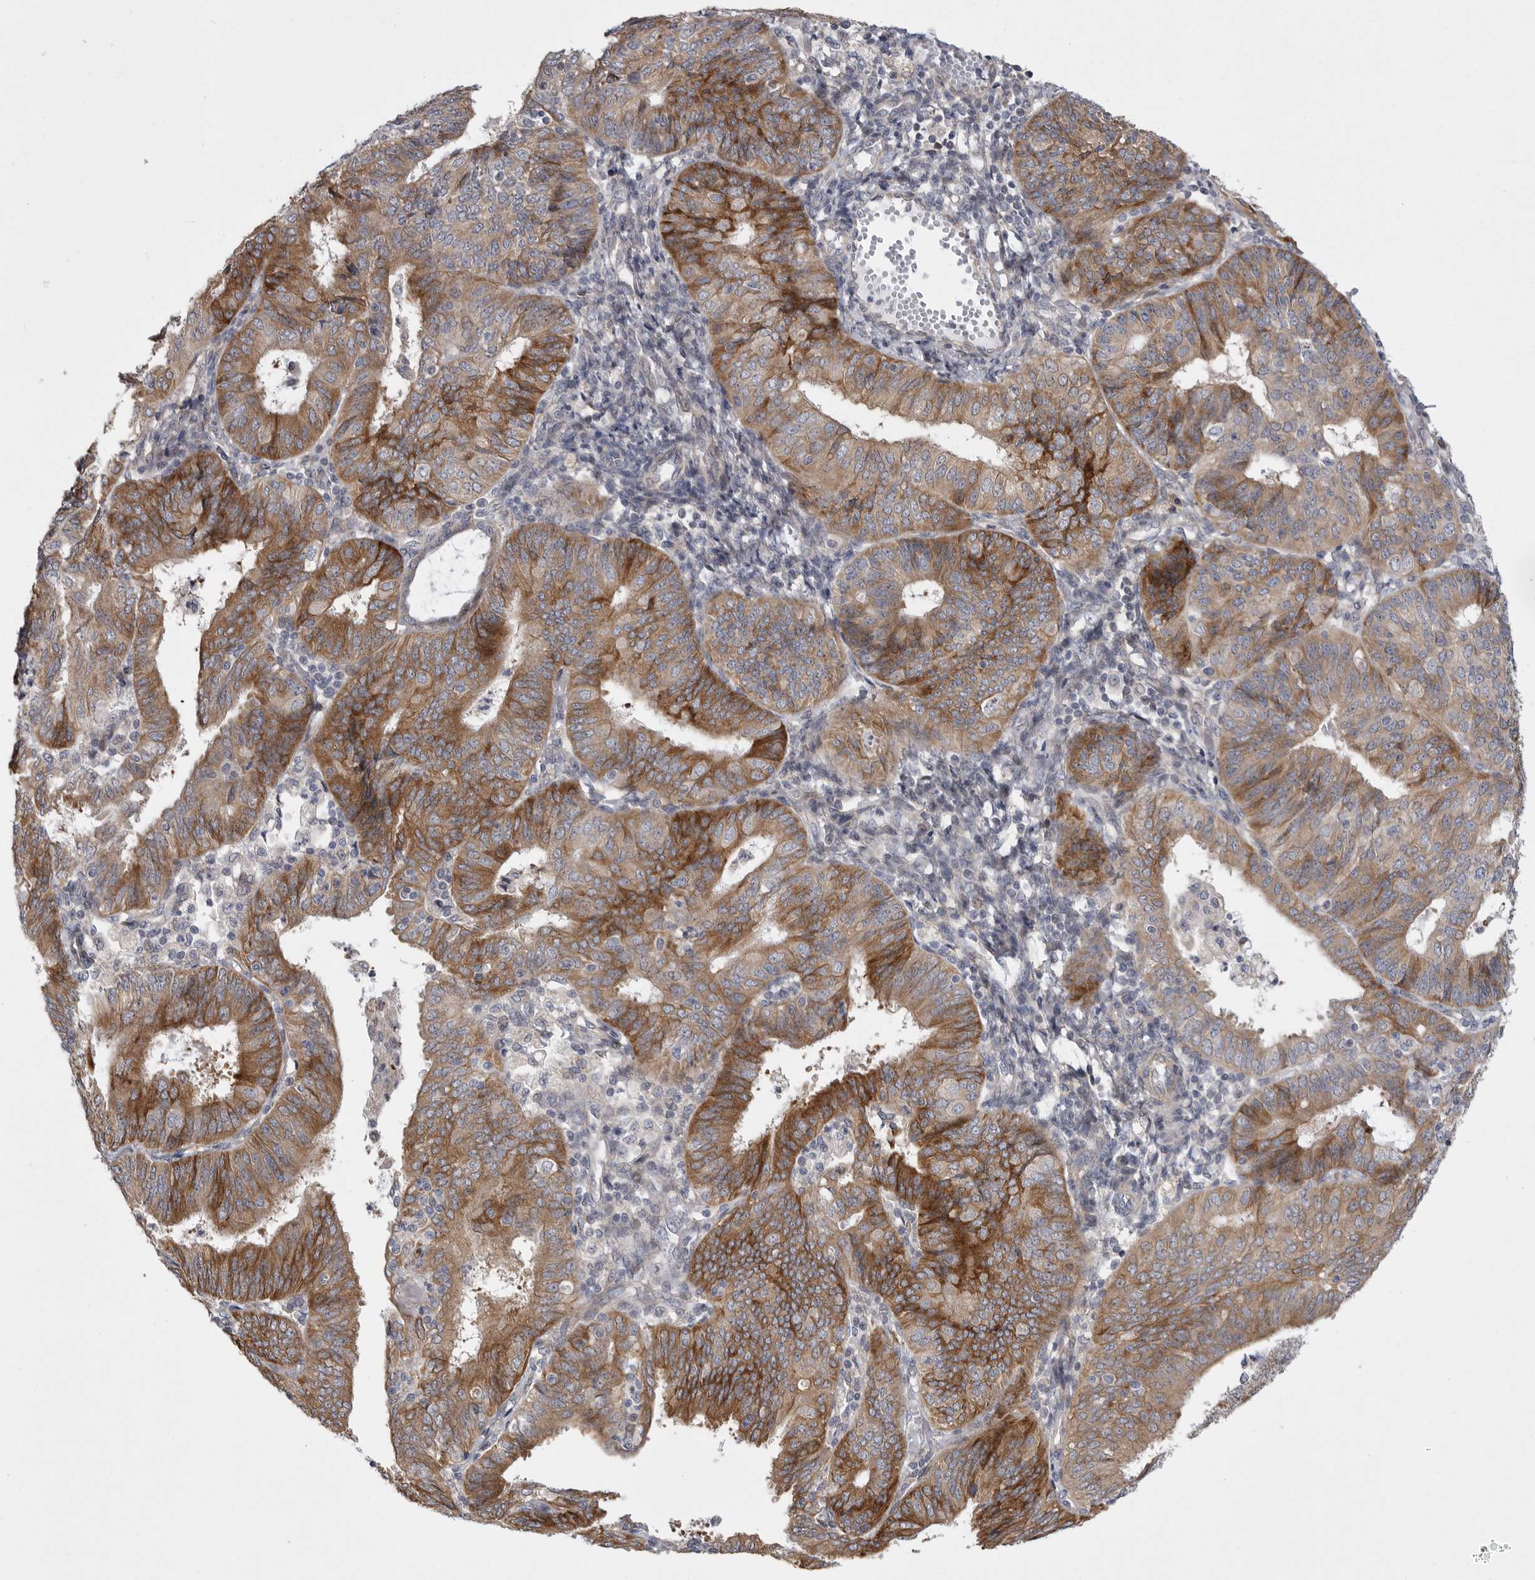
{"staining": {"intensity": "moderate", "quantity": ">75%", "location": "cytoplasmic/membranous"}, "tissue": "endometrial cancer", "cell_type": "Tumor cells", "image_type": "cancer", "snomed": [{"axis": "morphology", "description": "Adenocarcinoma, NOS"}, {"axis": "topography", "description": "Endometrium"}], "caption": "Protein staining displays moderate cytoplasmic/membranous expression in about >75% of tumor cells in adenocarcinoma (endometrial).", "gene": "FBXO43", "patient": {"sex": "female", "age": 58}}